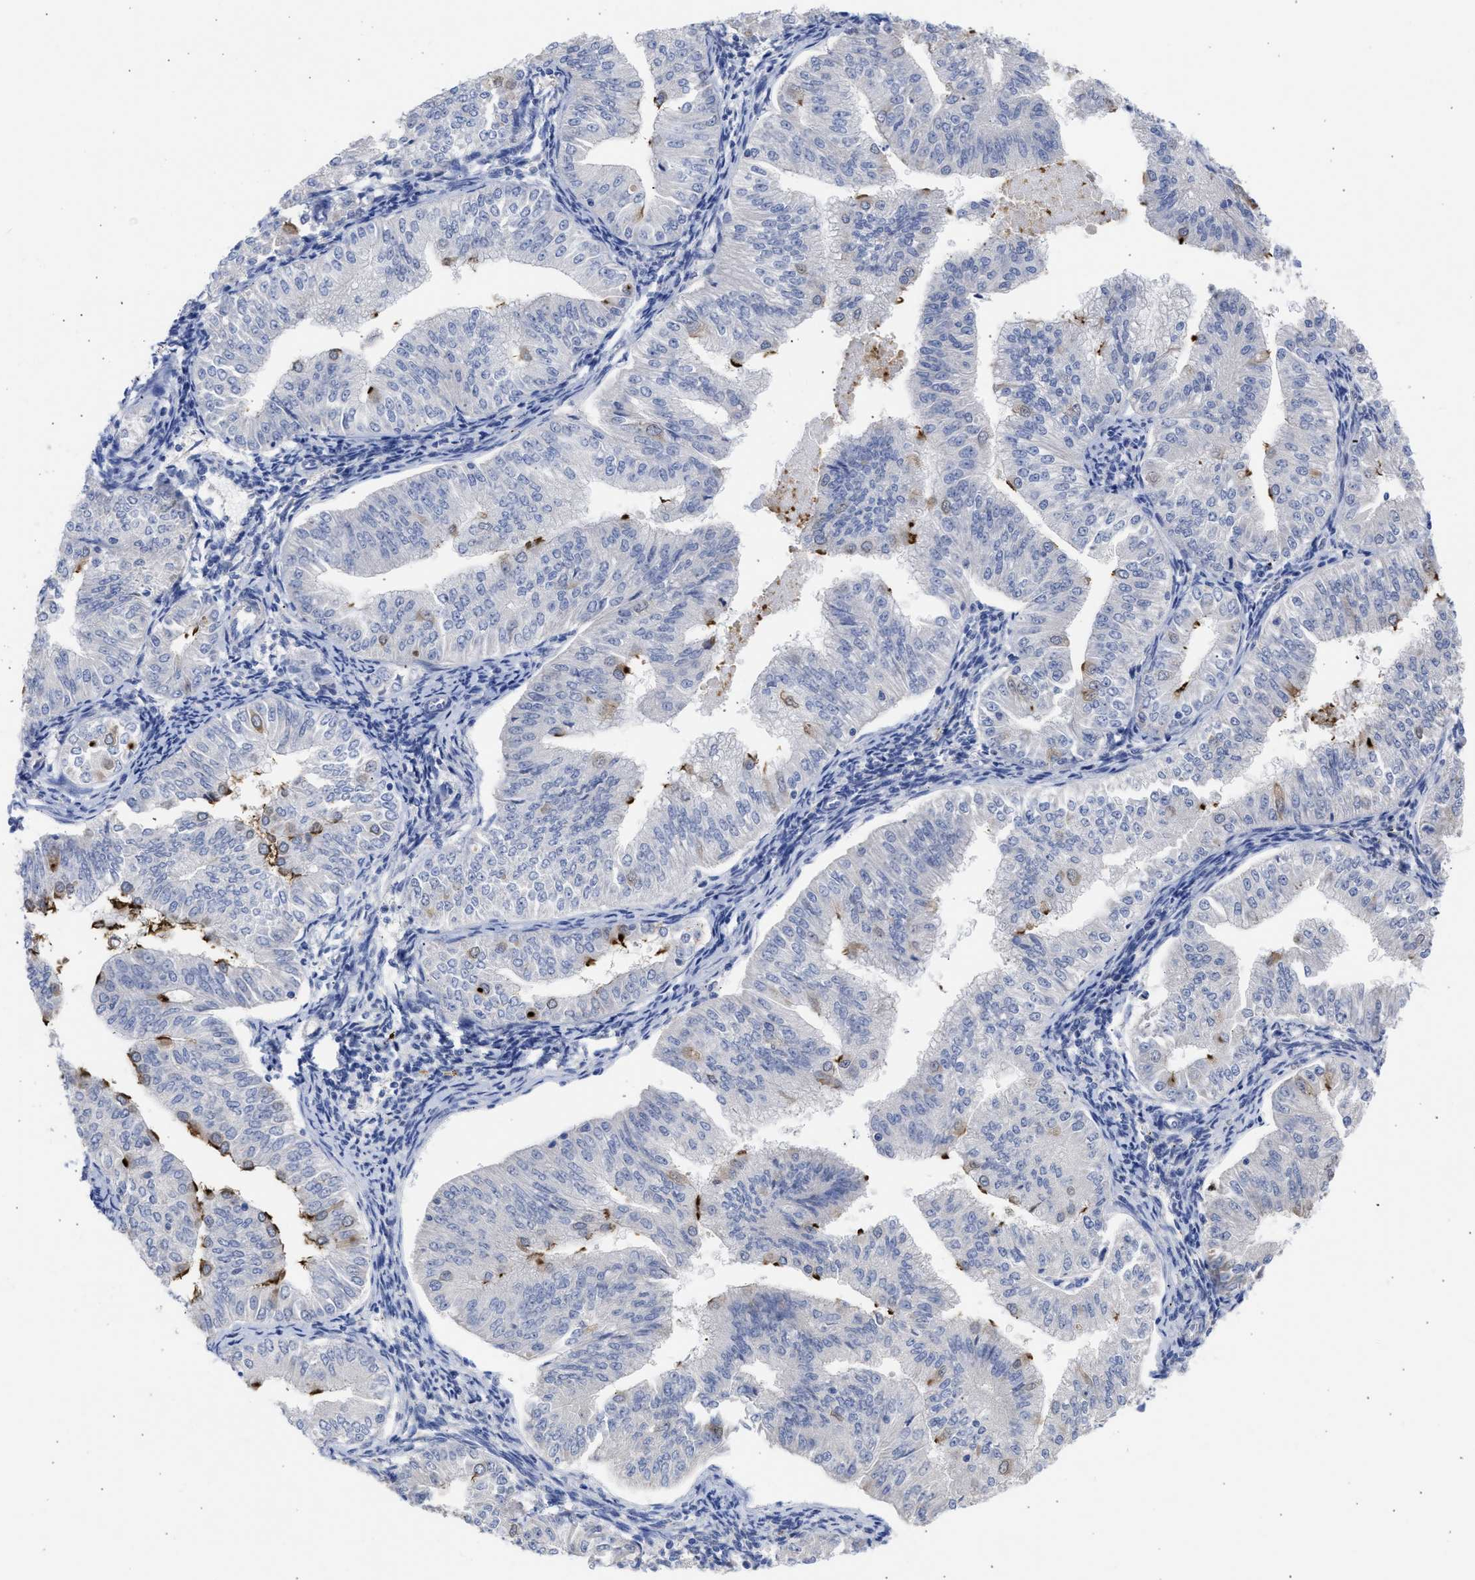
{"staining": {"intensity": "moderate", "quantity": "<25%", "location": "cytoplasmic/membranous"}, "tissue": "endometrial cancer", "cell_type": "Tumor cells", "image_type": "cancer", "snomed": [{"axis": "morphology", "description": "Normal tissue, NOS"}, {"axis": "morphology", "description": "Adenocarcinoma, NOS"}, {"axis": "topography", "description": "Endometrium"}], "caption": "DAB (3,3'-diaminobenzidine) immunohistochemical staining of endometrial cancer (adenocarcinoma) shows moderate cytoplasmic/membranous protein expression in approximately <25% of tumor cells.", "gene": "RSPH1", "patient": {"sex": "female", "age": 53}}